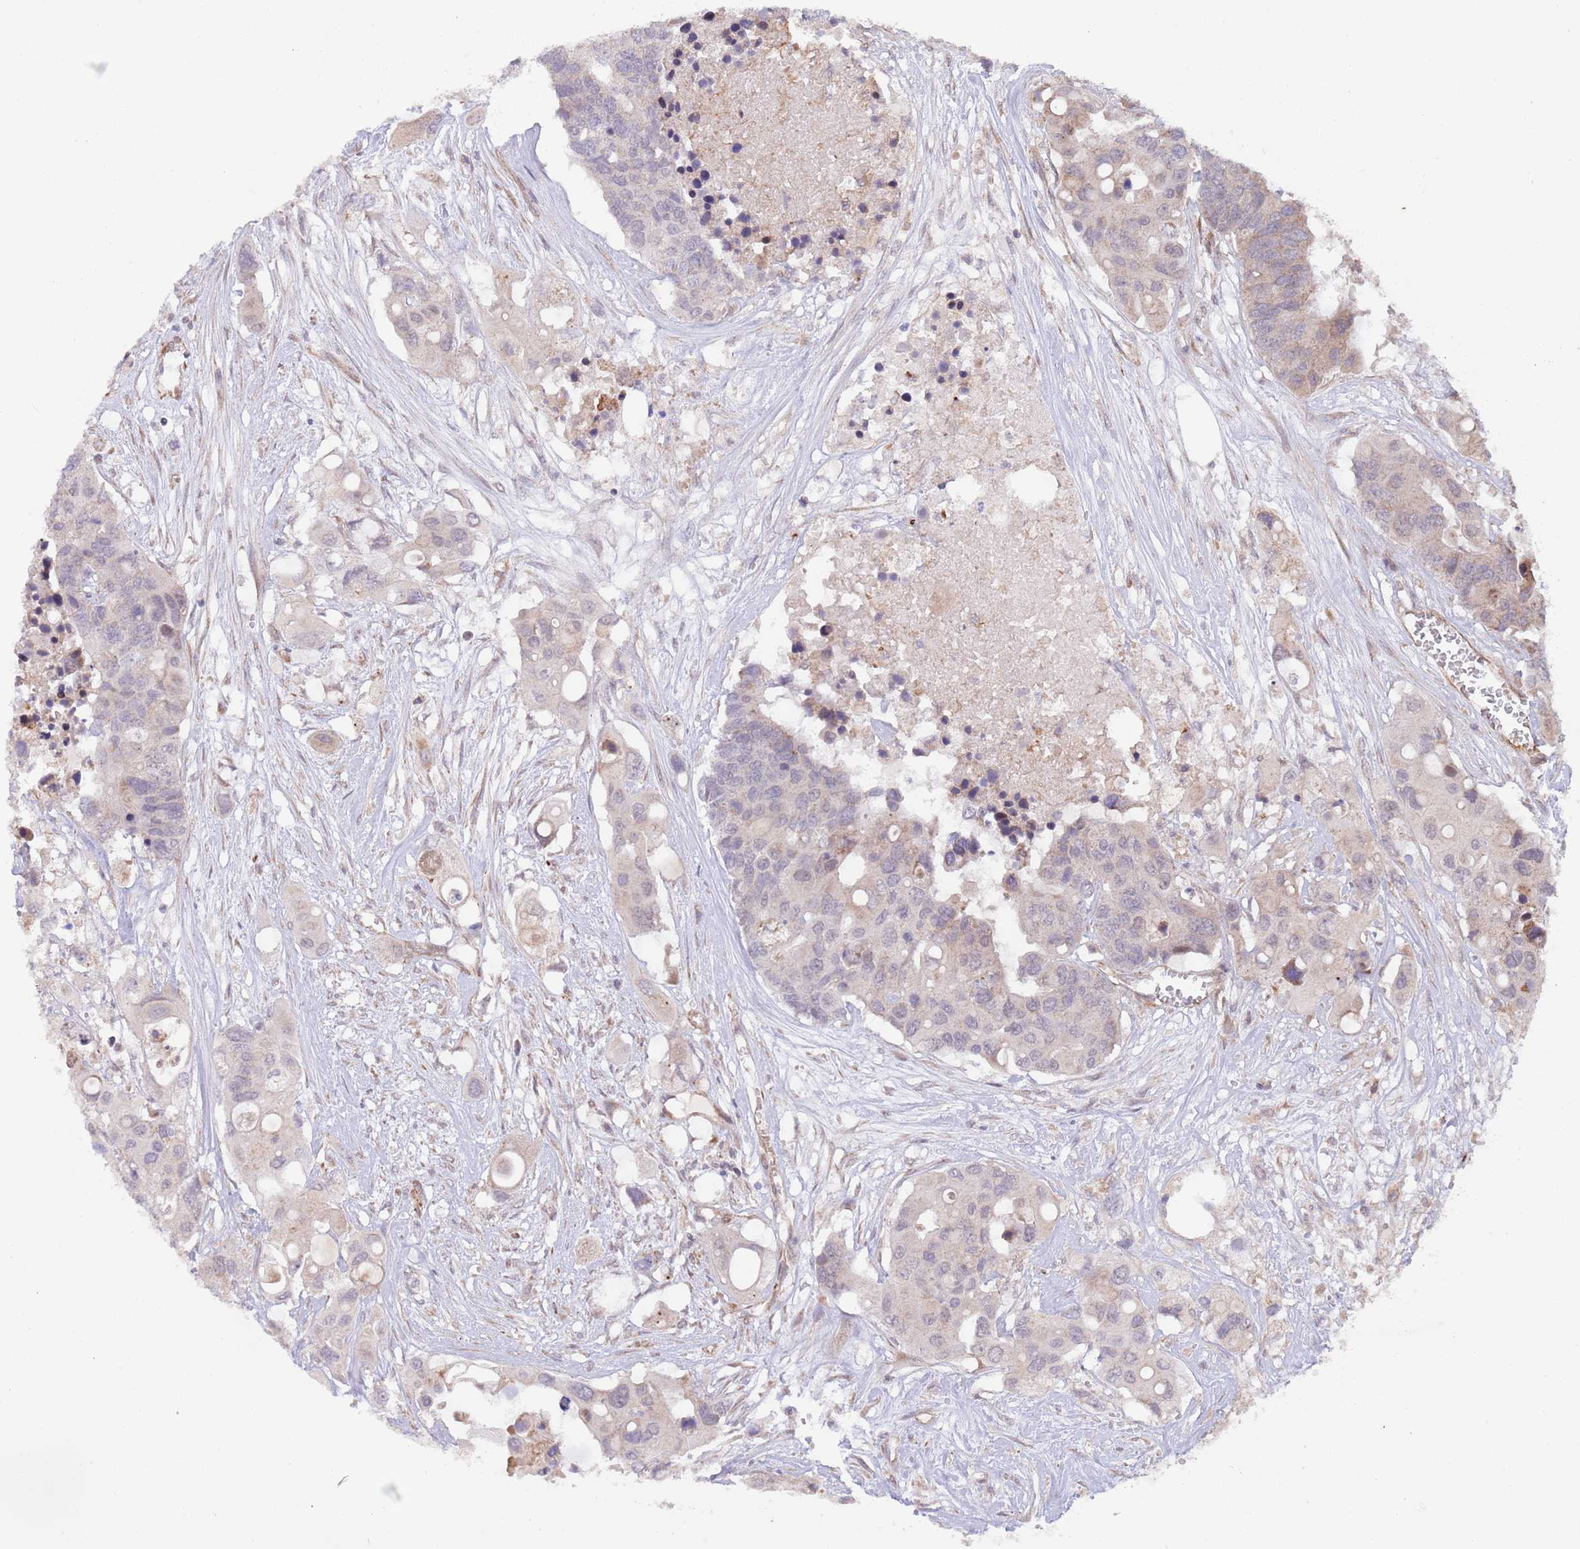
{"staining": {"intensity": "negative", "quantity": "none", "location": "none"}, "tissue": "colorectal cancer", "cell_type": "Tumor cells", "image_type": "cancer", "snomed": [{"axis": "morphology", "description": "Adenocarcinoma, NOS"}, {"axis": "topography", "description": "Colon"}], "caption": "Immunohistochemical staining of adenocarcinoma (colorectal) shows no significant expression in tumor cells.", "gene": "CHD9", "patient": {"sex": "male", "age": 77}}